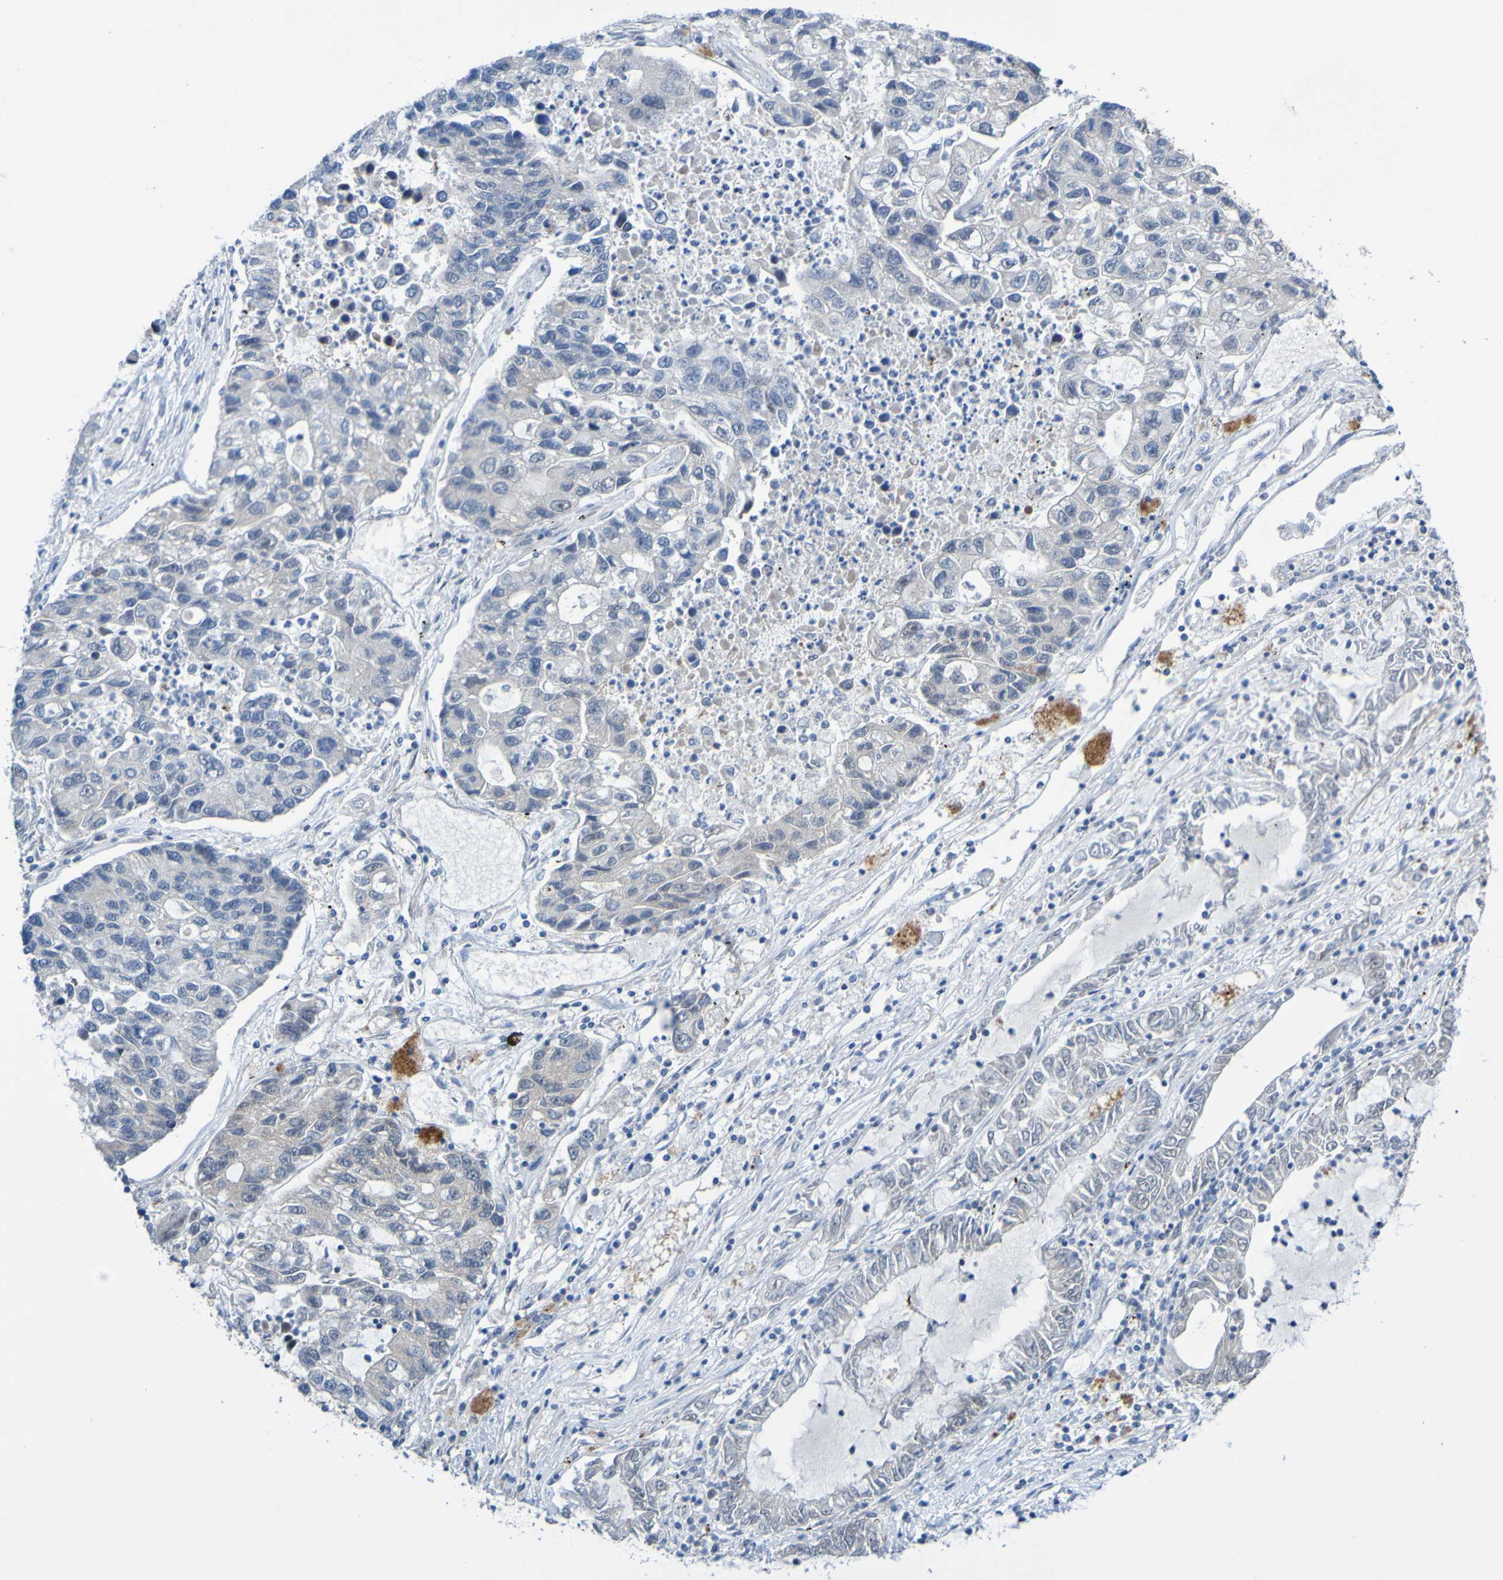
{"staining": {"intensity": "negative", "quantity": "none", "location": "none"}, "tissue": "lung cancer", "cell_type": "Tumor cells", "image_type": "cancer", "snomed": [{"axis": "morphology", "description": "Adenocarcinoma, NOS"}, {"axis": "topography", "description": "Lung"}], "caption": "Lung cancer (adenocarcinoma) stained for a protein using immunohistochemistry (IHC) exhibits no staining tumor cells.", "gene": "ATIC", "patient": {"sex": "female", "age": 51}}